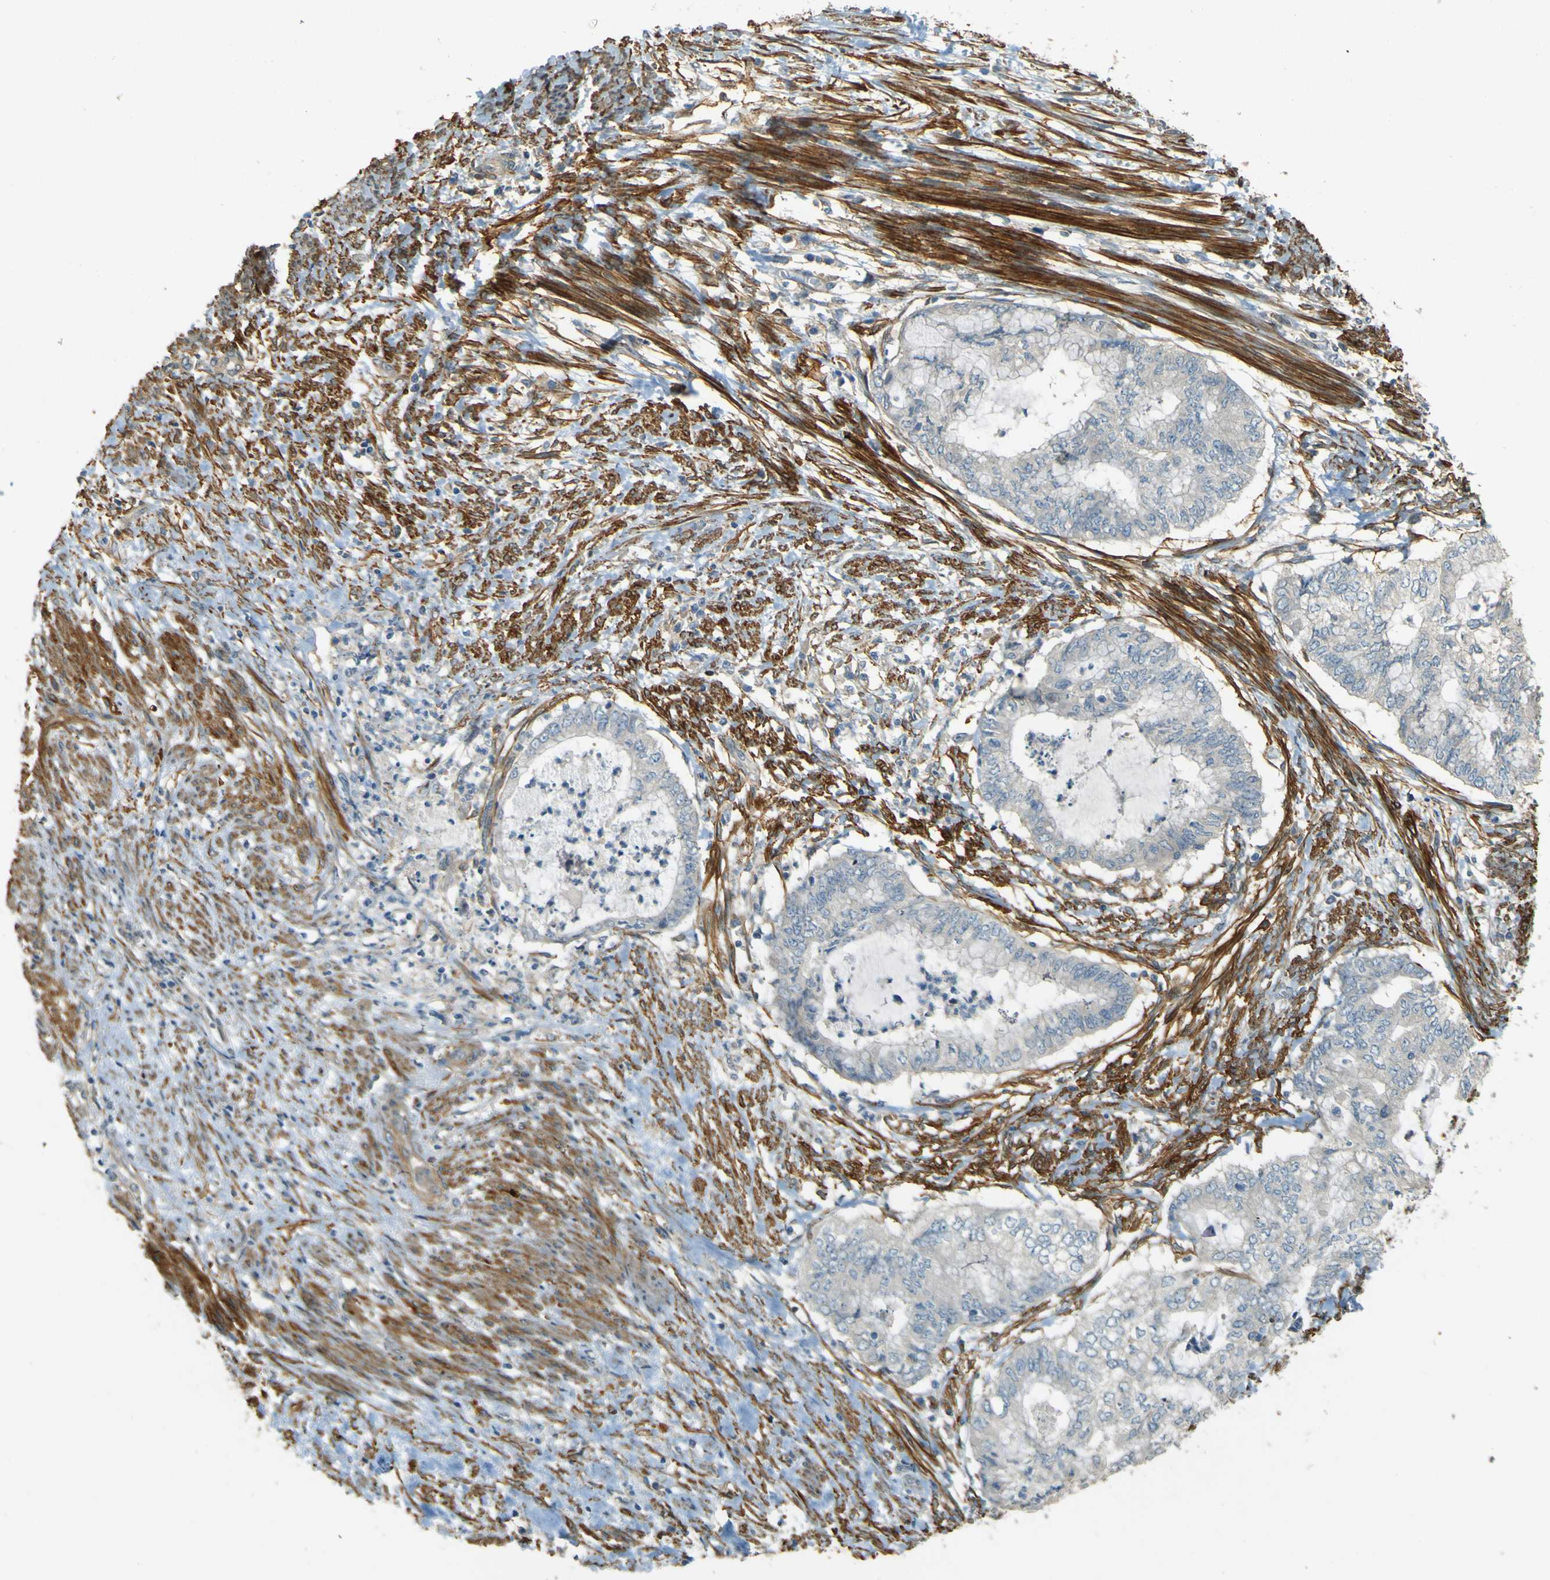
{"staining": {"intensity": "negative", "quantity": "none", "location": "none"}, "tissue": "endometrial cancer", "cell_type": "Tumor cells", "image_type": "cancer", "snomed": [{"axis": "morphology", "description": "Necrosis, NOS"}, {"axis": "morphology", "description": "Adenocarcinoma, NOS"}, {"axis": "topography", "description": "Endometrium"}], "caption": "A micrograph of human endometrial cancer (adenocarcinoma) is negative for staining in tumor cells.", "gene": "NEXN", "patient": {"sex": "female", "age": 79}}